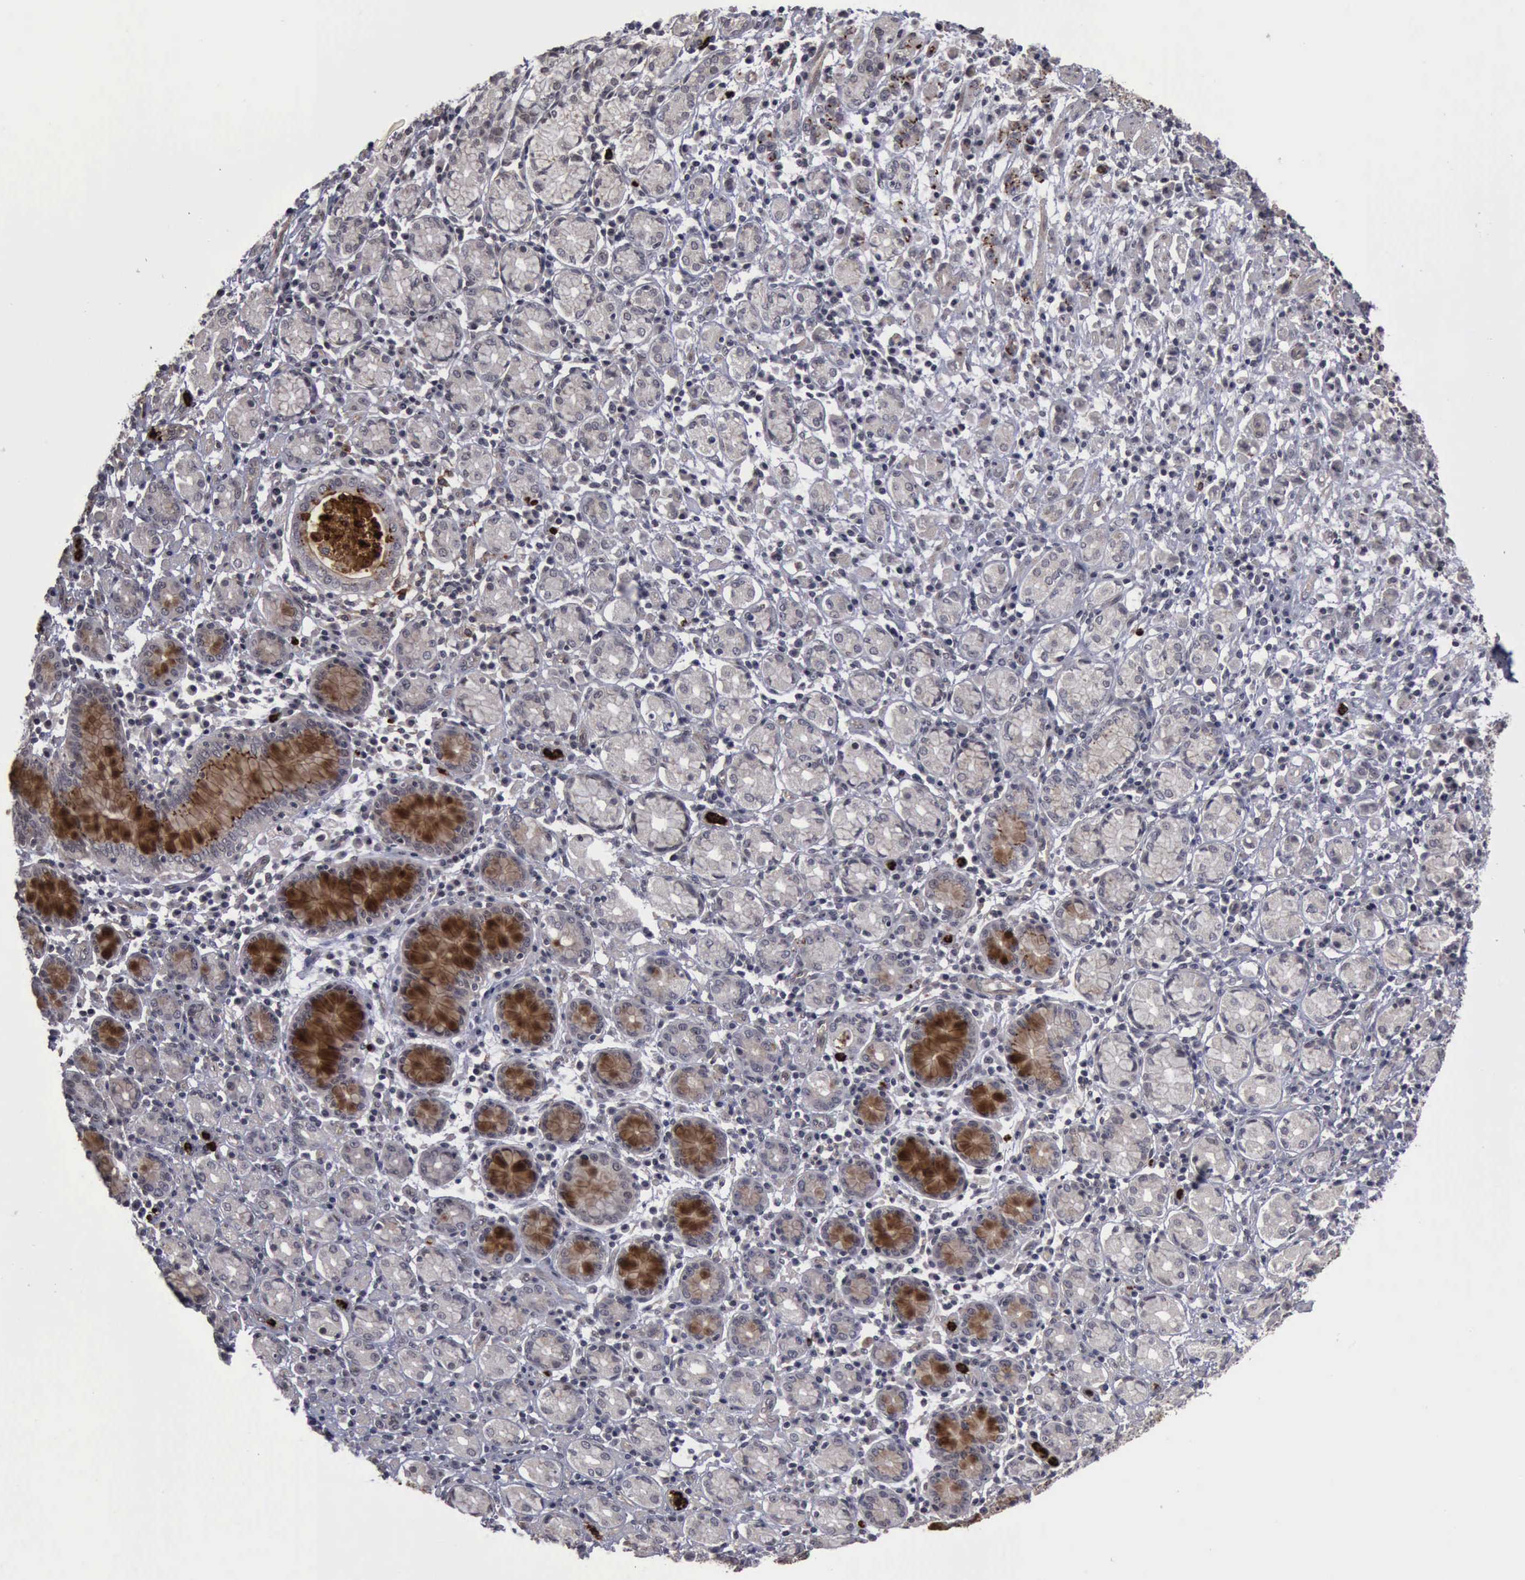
{"staining": {"intensity": "negative", "quantity": "none", "location": "none"}, "tissue": "stomach cancer", "cell_type": "Tumor cells", "image_type": "cancer", "snomed": [{"axis": "morphology", "description": "Adenocarcinoma, NOS"}, {"axis": "topography", "description": "Stomach, lower"}], "caption": "Stomach cancer (adenocarcinoma) was stained to show a protein in brown. There is no significant expression in tumor cells.", "gene": "MMP9", "patient": {"sex": "male", "age": 88}}